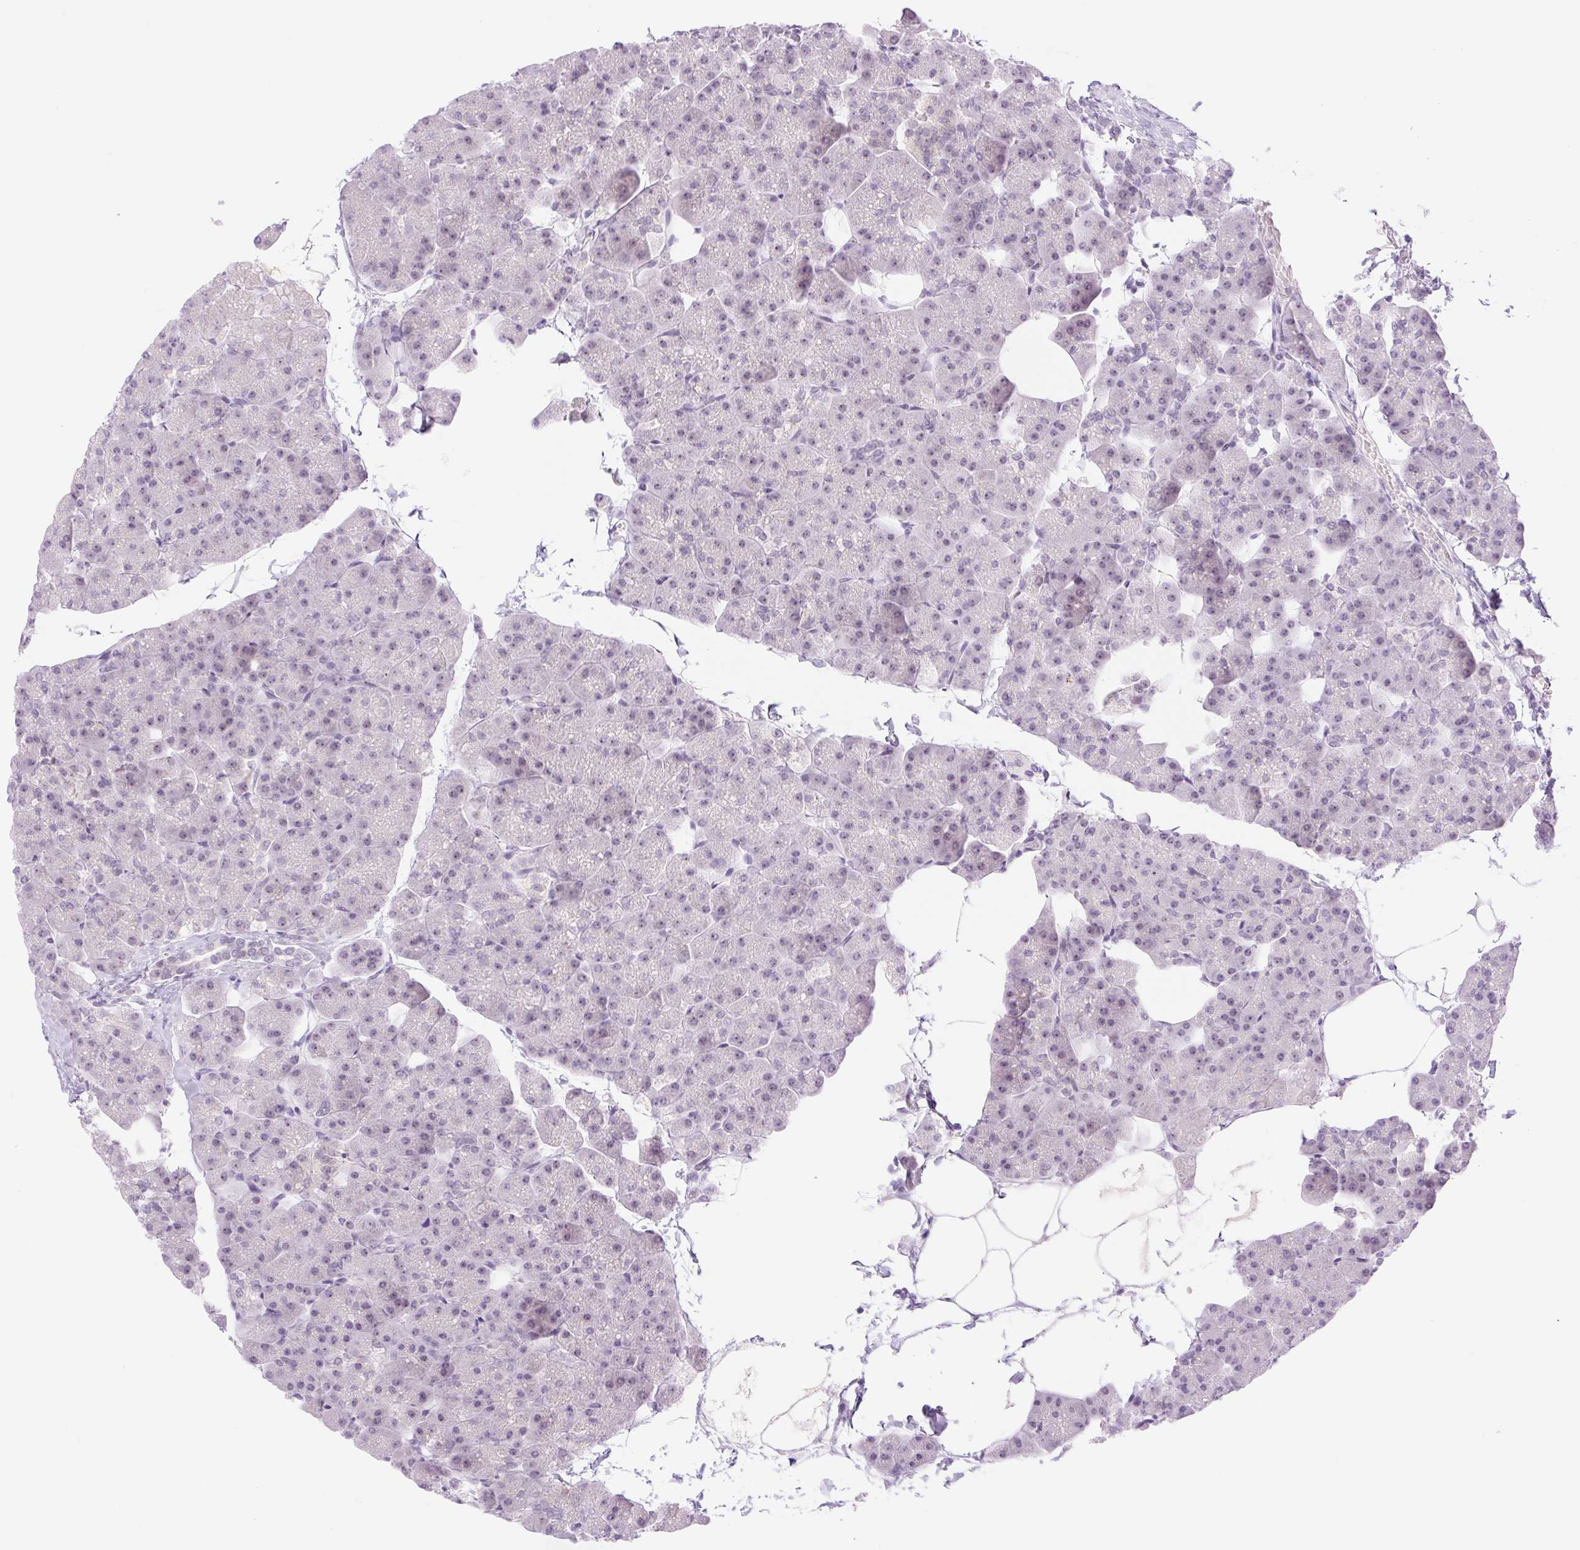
{"staining": {"intensity": "negative", "quantity": "none", "location": "none"}, "tissue": "pancreas", "cell_type": "Exocrine glandular cells", "image_type": "normal", "snomed": [{"axis": "morphology", "description": "Normal tissue, NOS"}, {"axis": "topography", "description": "Pancreas"}], "caption": "Immunohistochemistry (IHC) micrograph of unremarkable pancreas stained for a protein (brown), which shows no expression in exocrine glandular cells.", "gene": "SPRYD4", "patient": {"sex": "male", "age": 35}}